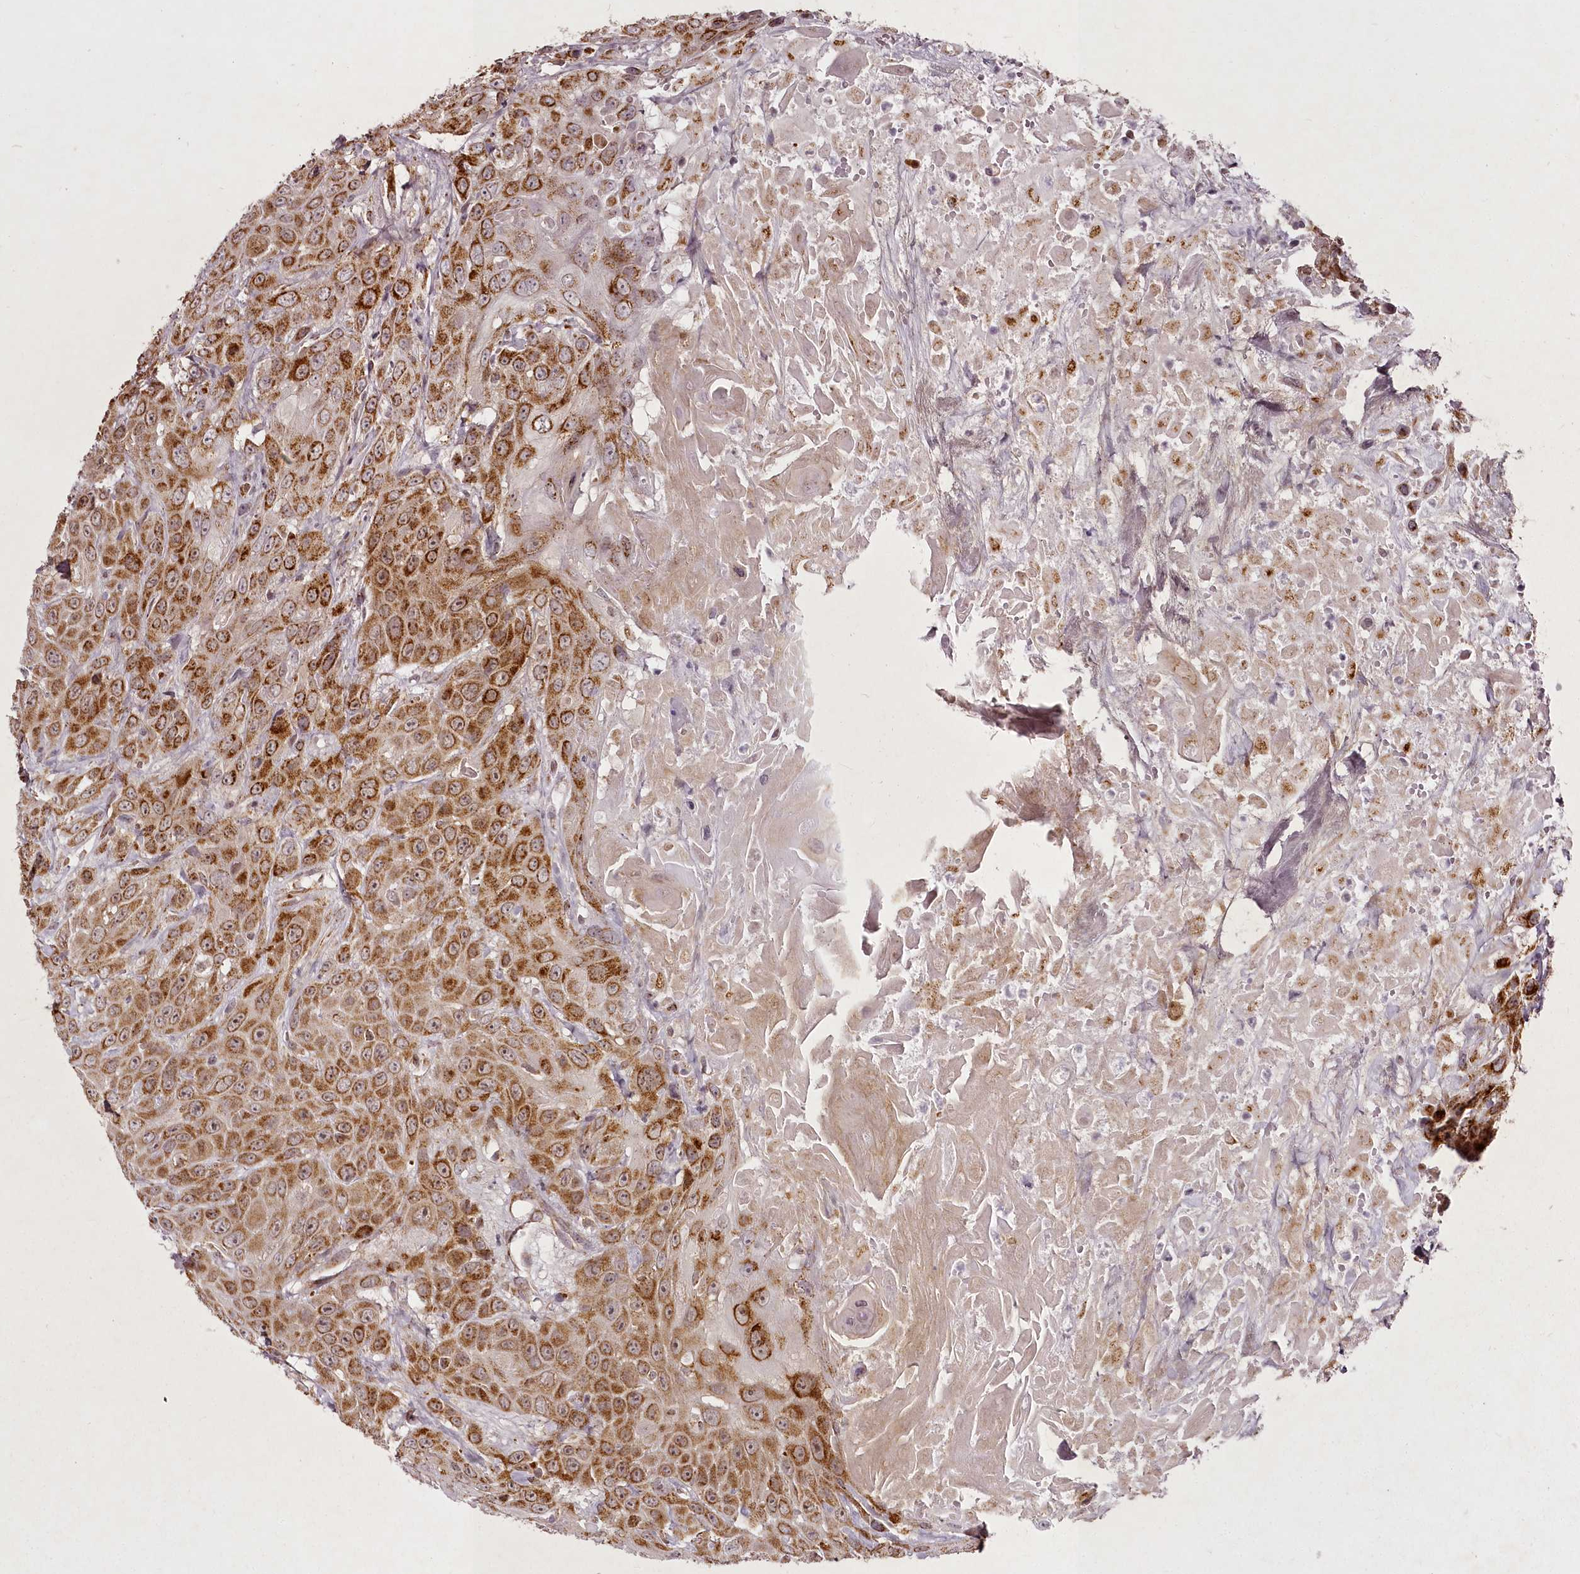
{"staining": {"intensity": "strong", "quantity": ">75%", "location": "cytoplasmic/membranous"}, "tissue": "head and neck cancer", "cell_type": "Tumor cells", "image_type": "cancer", "snomed": [{"axis": "morphology", "description": "Squamous cell carcinoma, NOS"}, {"axis": "topography", "description": "Head-Neck"}], "caption": "Strong cytoplasmic/membranous positivity is present in about >75% of tumor cells in head and neck cancer.", "gene": "CHCHD2", "patient": {"sex": "male", "age": 81}}